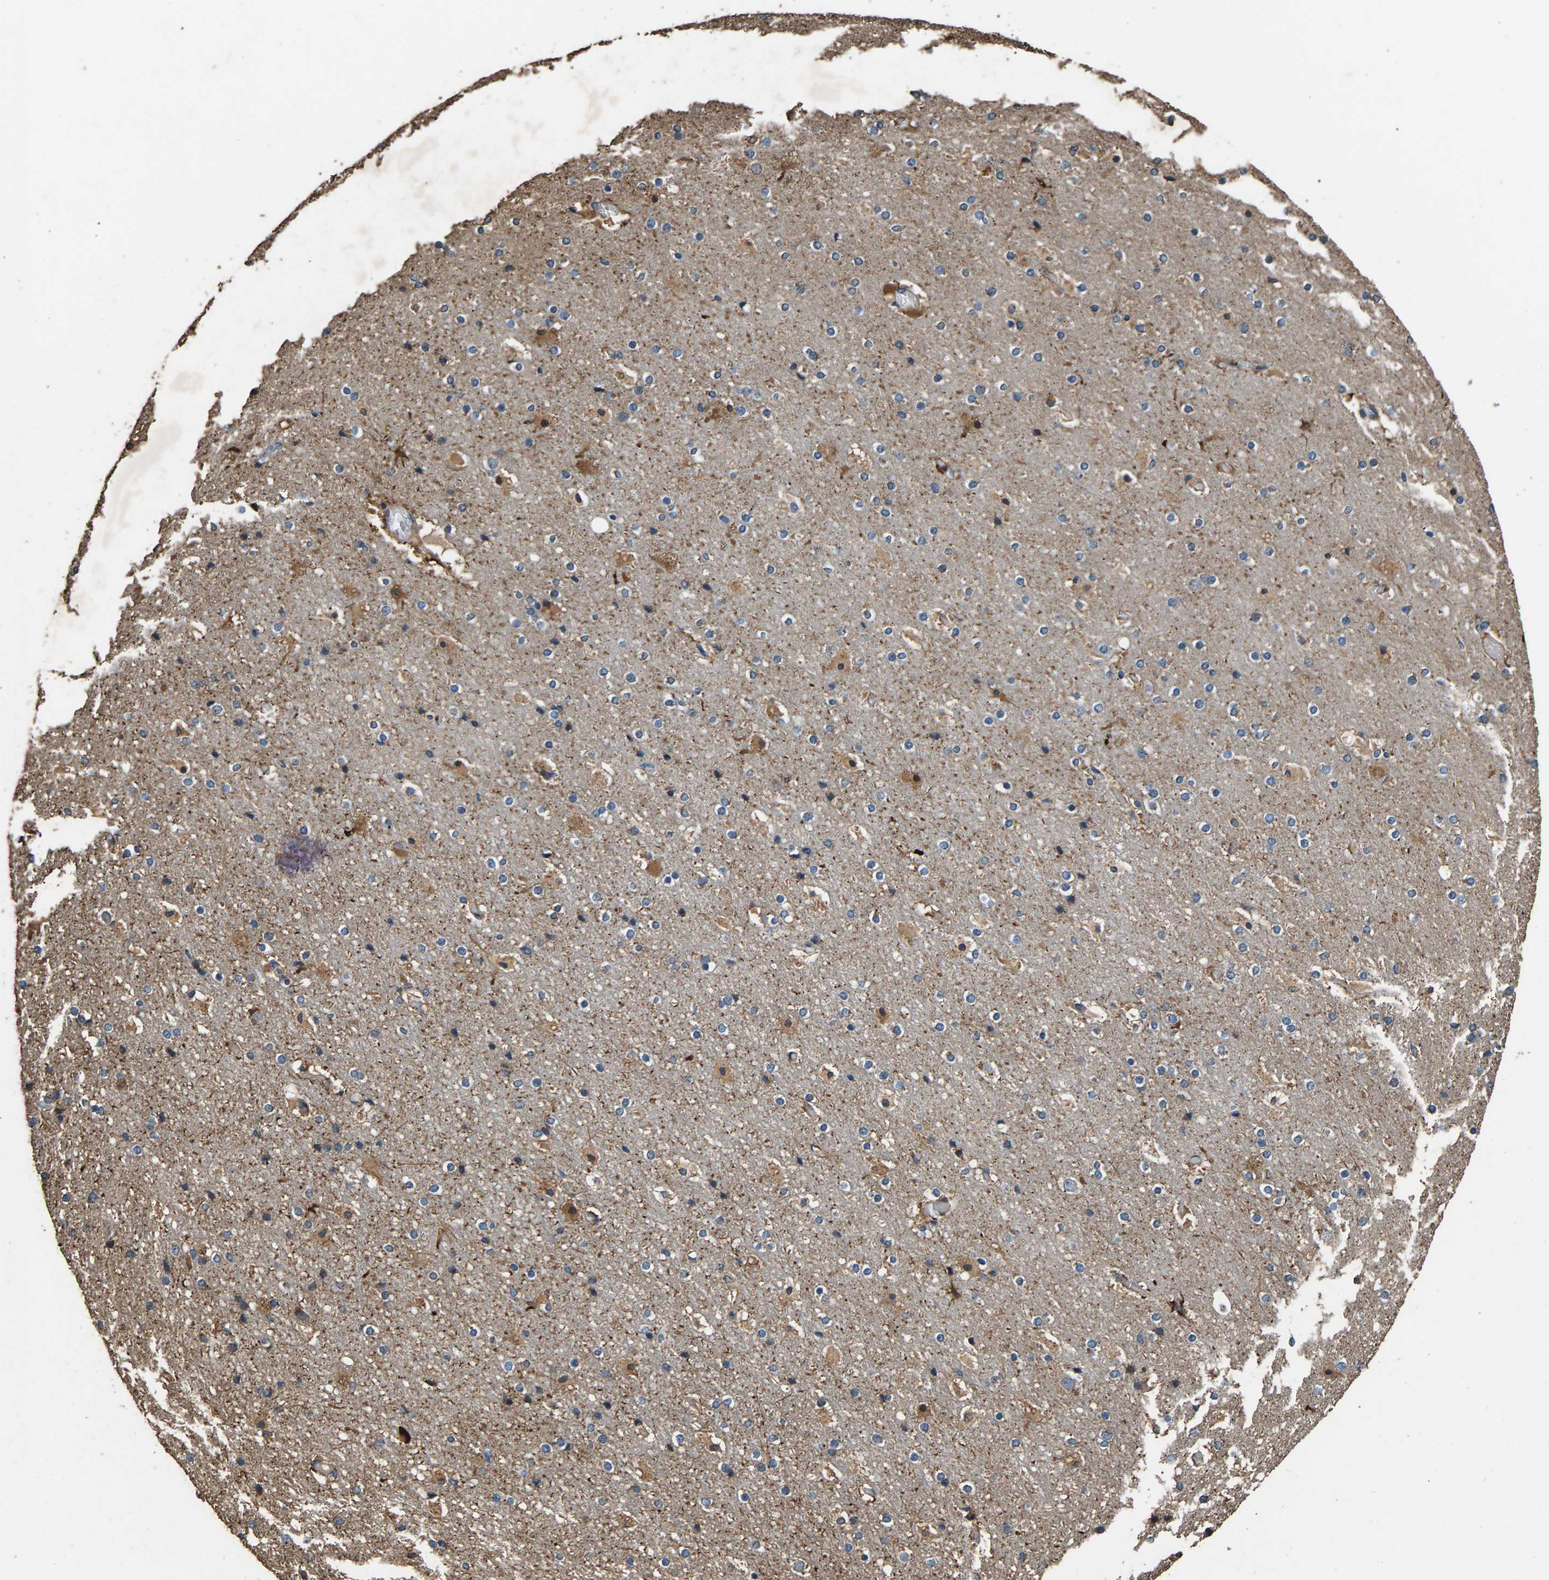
{"staining": {"intensity": "moderate", "quantity": ">75%", "location": "cytoplasmic/membranous"}, "tissue": "cerebral cortex", "cell_type": "Endothelial cells", "image_type": "normal", "snomed": [{"axis": "morphology", "description": "Normal tissue, NOS"}, {"axis": "topography", "description": "Cerebral cortex"}], "caption": "Brown immunohistochemical staining in normal cerebral cortex exhibits moderate cytoplasmic/membranous expression in about >75% of endothelial cells. Nuclei are stained in blue.", "gene": "MRPL27", "patient": {"sex": "male", "age": 57}}